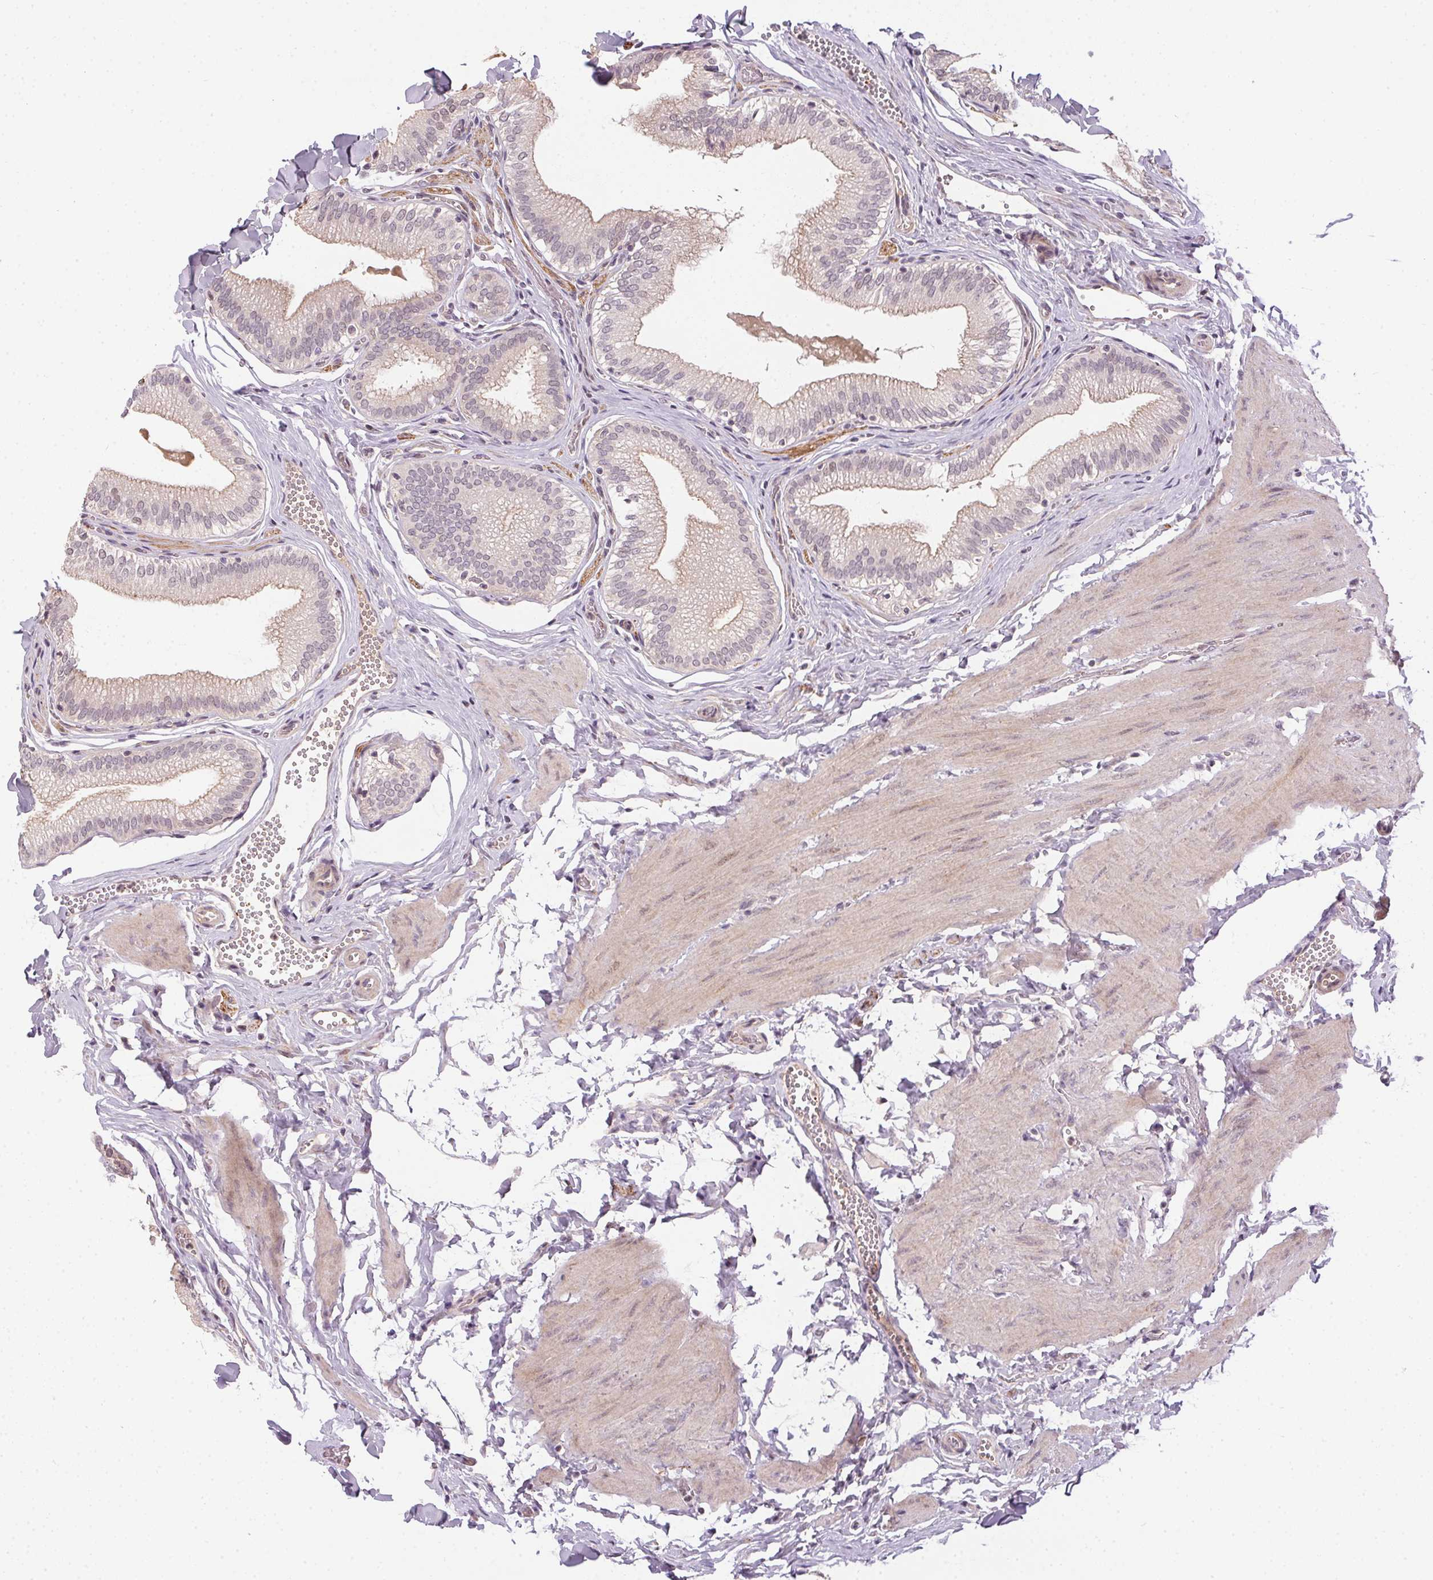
{"staining": {"intensity": "weak", "quantity": "25%-75%", "location": "cytoplasmic/membranous,nuclear"}, "tissue": "gallbladder", "cell_type": "Glandular cells", "image_type": "normal", "snomed": [{"axis": "morphology", "description": "Normal tissue, NOS"}, {"axis": "topography", "description": "Gallbladder"}, {"axis": "topography", "description": "Peripheral nerve tissue"}], "caption": "About 25%-75% of glandular cells in benign gallbladder exhibit weak cytoplasmic/membranous,nuclear protein expression as visualized by brown immunohistochemical staining.", "gene": "CFAP92", "patient": {"sex": "male", "age": 17}}